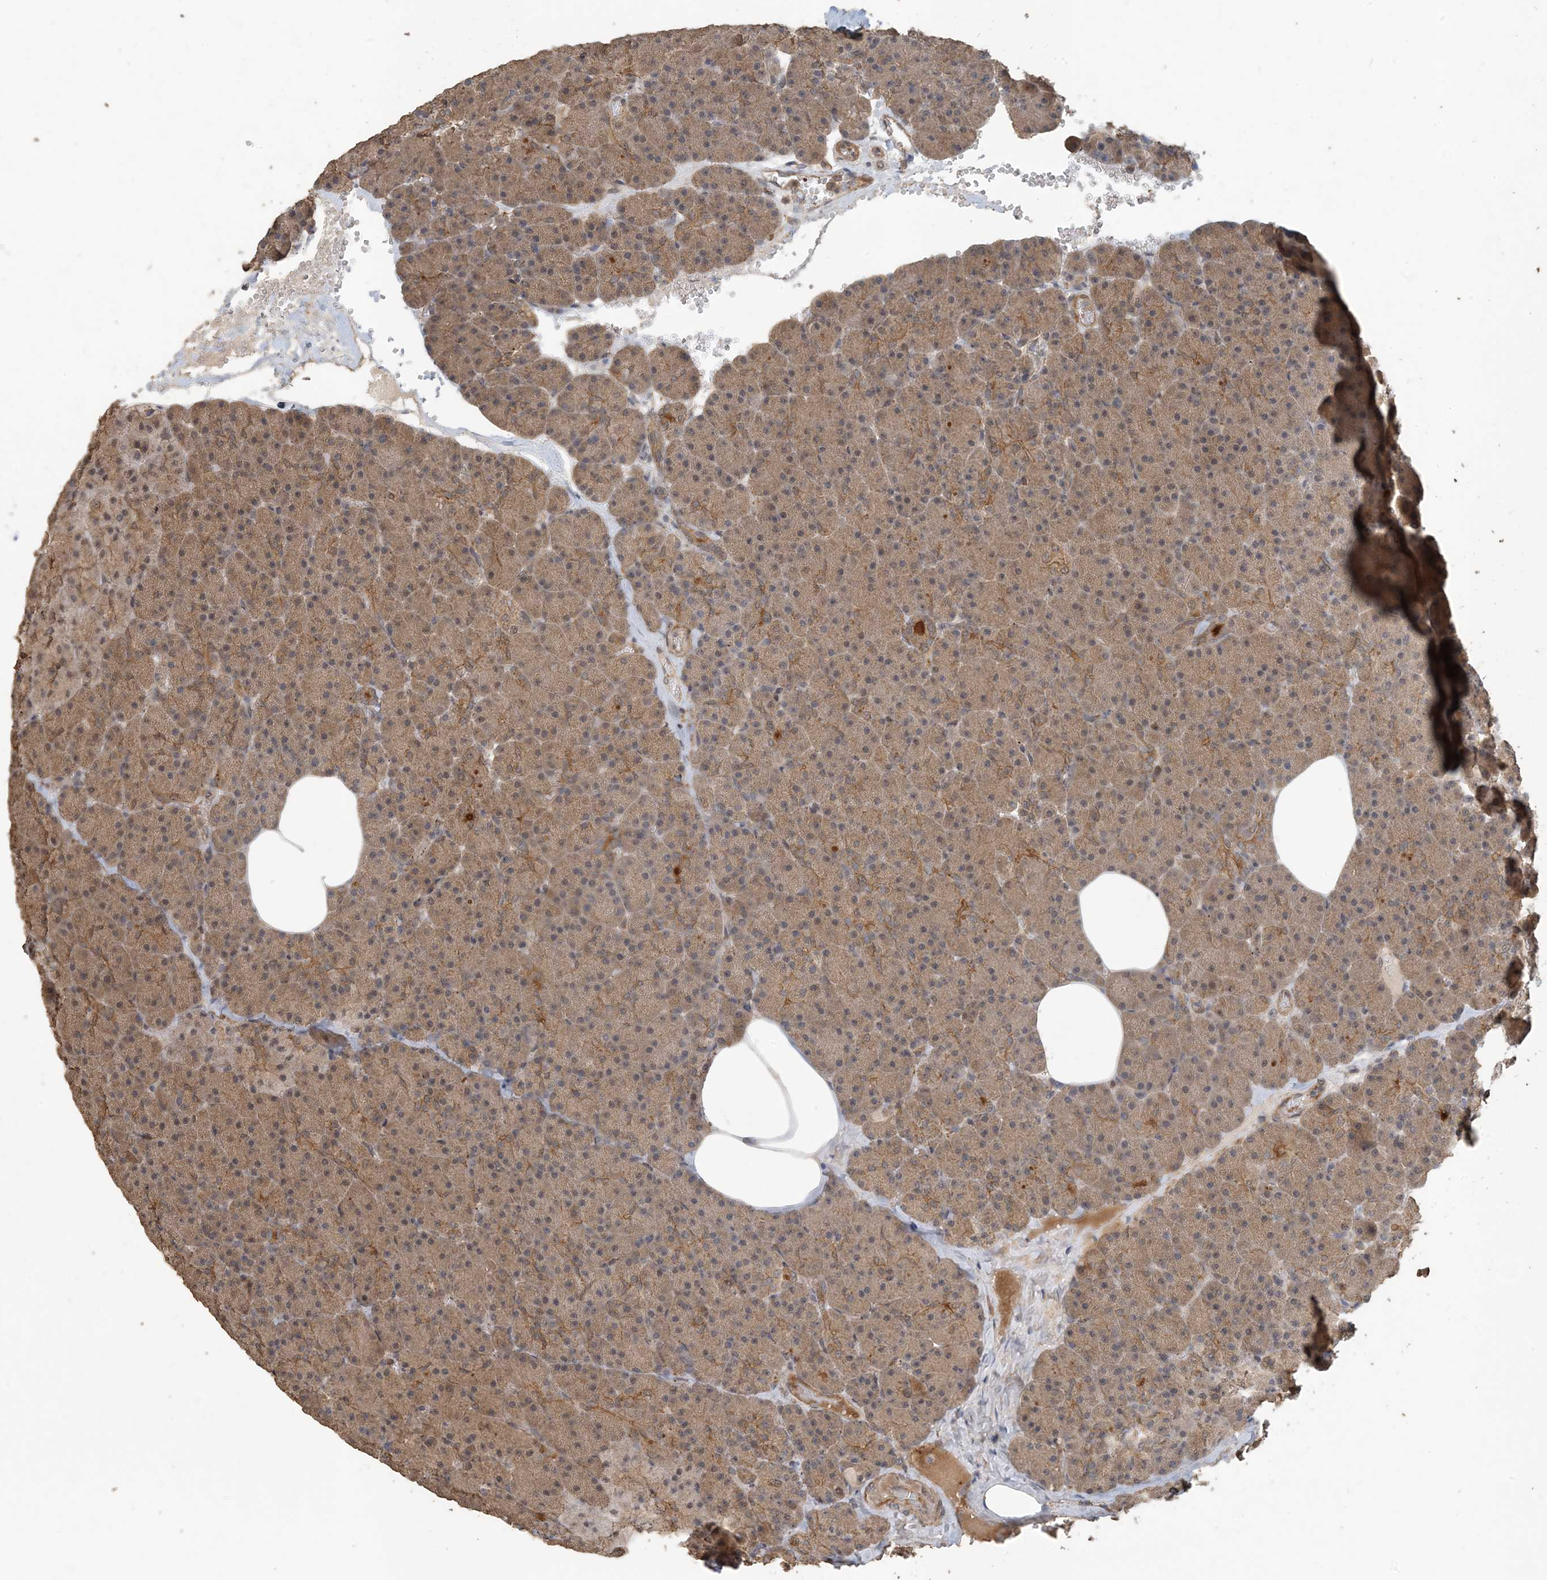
{"staining": {"intensity": "moderate", "quantity": ">75%", "location": "cytoplasmic/membranous"}, "tissue": "pancreas", "cell_type": "Exocrine glandular cells", "image_type": "normal", "snomed": [{"axis": "morphology", "description": "Normal tissue, NOS"}, {"axis": "morphology", "description": "Carcinoid, malignant, NOS"}, {"axis": "topography", "description": "Pancreas"}], "caption": "Brown immunohistochemical staining in unremarkable pancreas shows moderate cytoplasmic/membranous expression in approximately >75% of exocrine glandular cells. Immunohistochemistry stains the protein in brown and the nuclei are stained blue.", "gene": "ZC3H12A", "patient": {"sex": "female", "age": 35}}